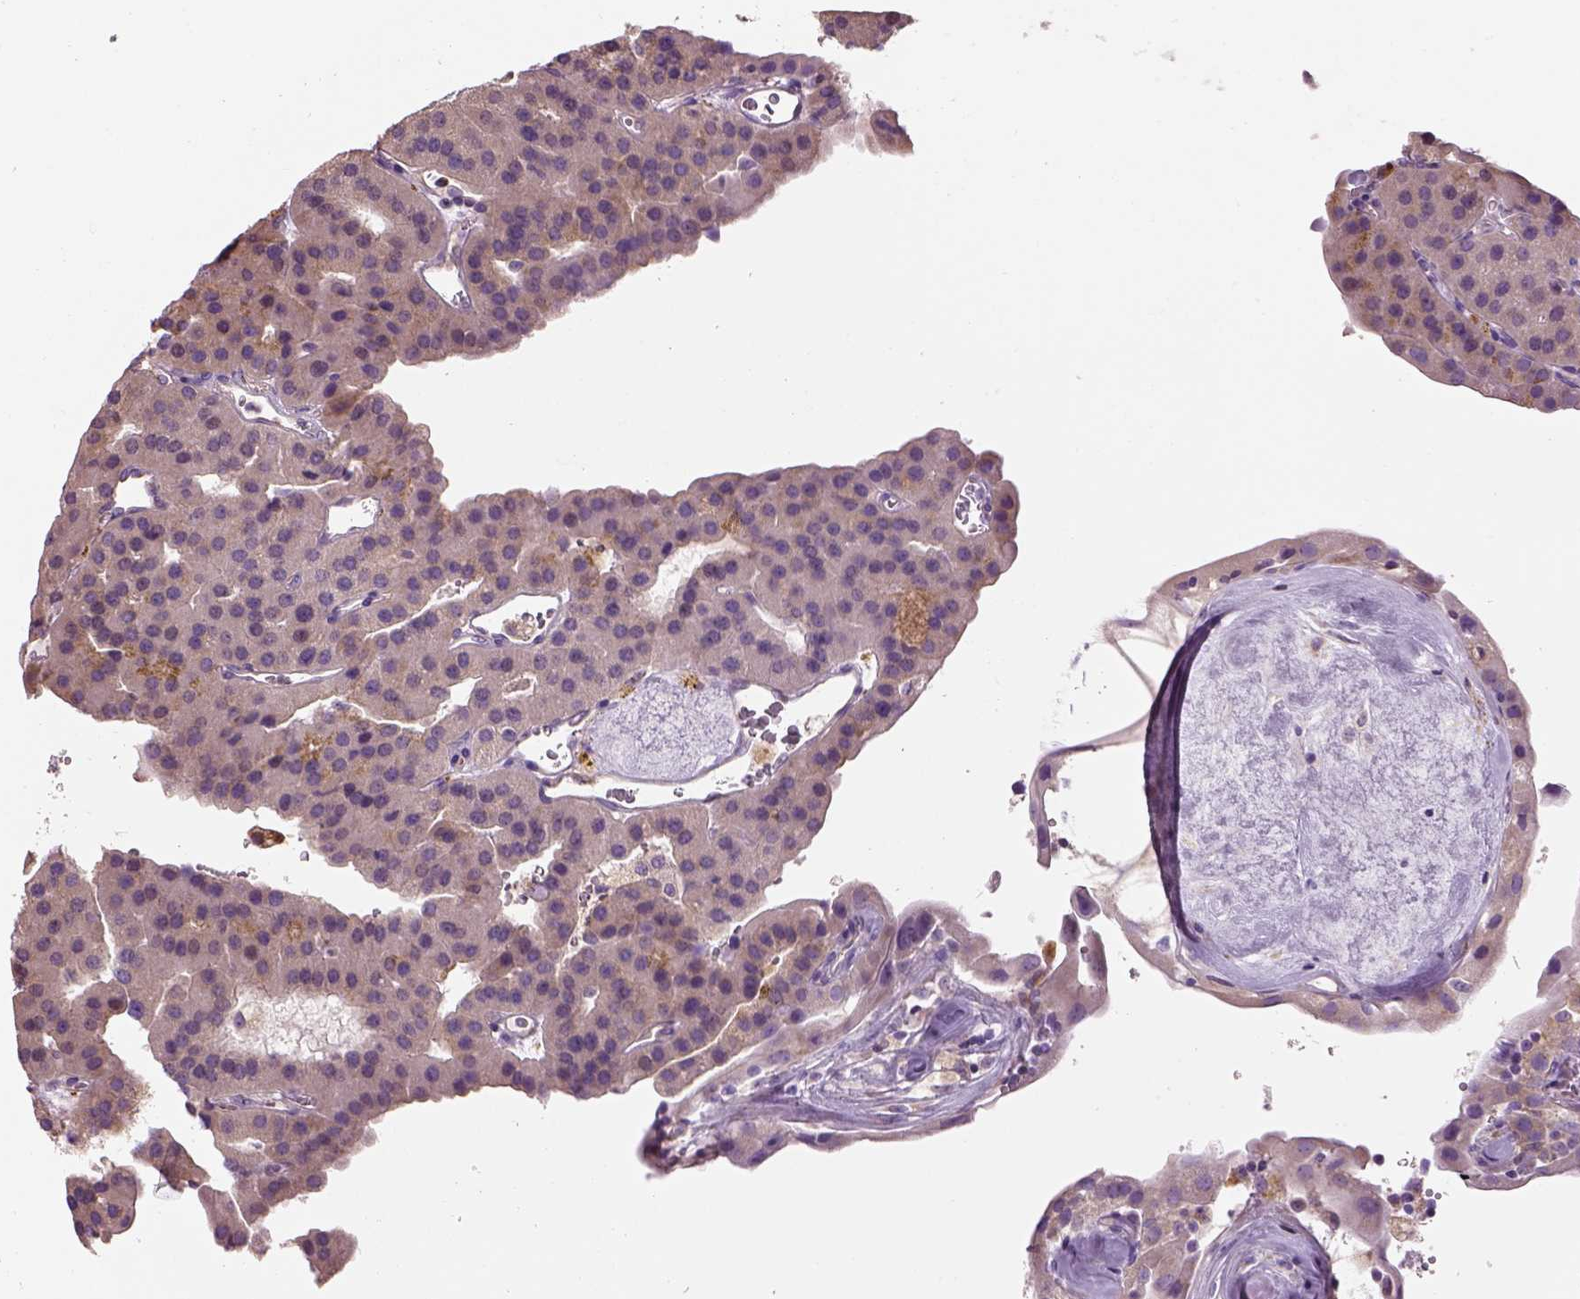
{"staining": {"intensity": "weak", "quantity": ">75%", "location": "cytoplasmic/membranous"}, "tissue": "parathyroid gland", "cell_type": "Glandular cells", "image_type": "normal", "snomed": [{"axis": "morphology", "description": "Normal tissue, NOS"}, {"axis": "morphology", "description": "Adenoma, NOS"}, {"axis": "topography", "description": "Parathyroid gland"}], "caption": "The micrograph demonstrates staining of unremarkable parathyroid gland, revealing weak cytoplasmic/membranous protein expression (brown color) within glandular cells. (DAB IHC with brightfield microscopy, high magnification).", "gene": "IFT52", "patient": {"sex": "female", "age": 86}}